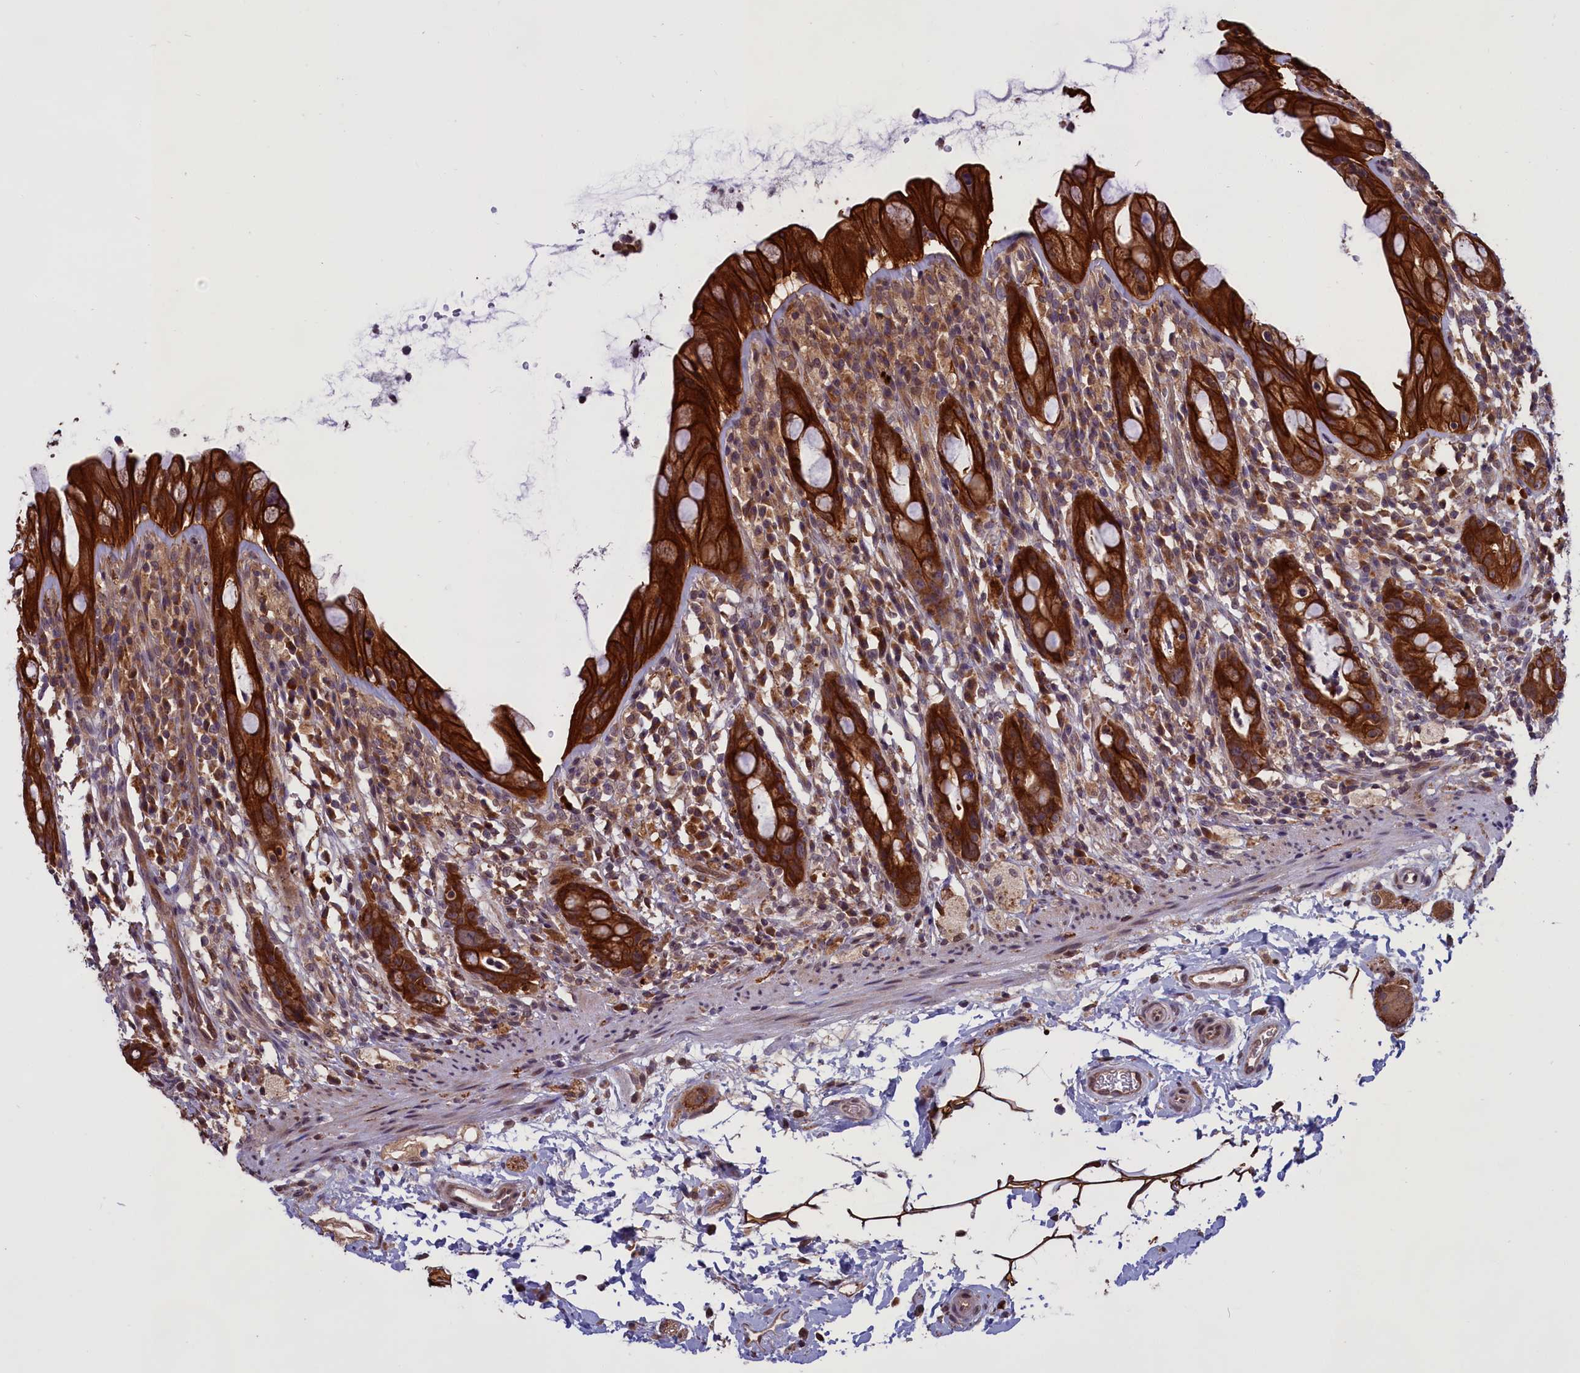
{"staining": {"intensity": "strong", "quantity": ">75%", "location": "cytoplasmic/membranous"}, "tissue": "rectum", "cell_type": "Glandular cells", "image_type": "normal", "snomed": [{"axis": "morphology", "description": "Normal tissue, NOS"}, {"axis": "topography", "description": "Rectum"}], "caption": "Brown immunohistochemical staining in unremarkable human rectum exhibits strong cytoplasmic/membranous expression in approximately >75% of glandular cells. The staining was performed using DAB (3,3'-diaminobenzidine) to visualize the protein expression in brown, while the nuclei were stained in blue with hematoxylin (Magnification: 20x).", "gene": "DENND1B", "patient": {"sex": "male", "age": 44}}